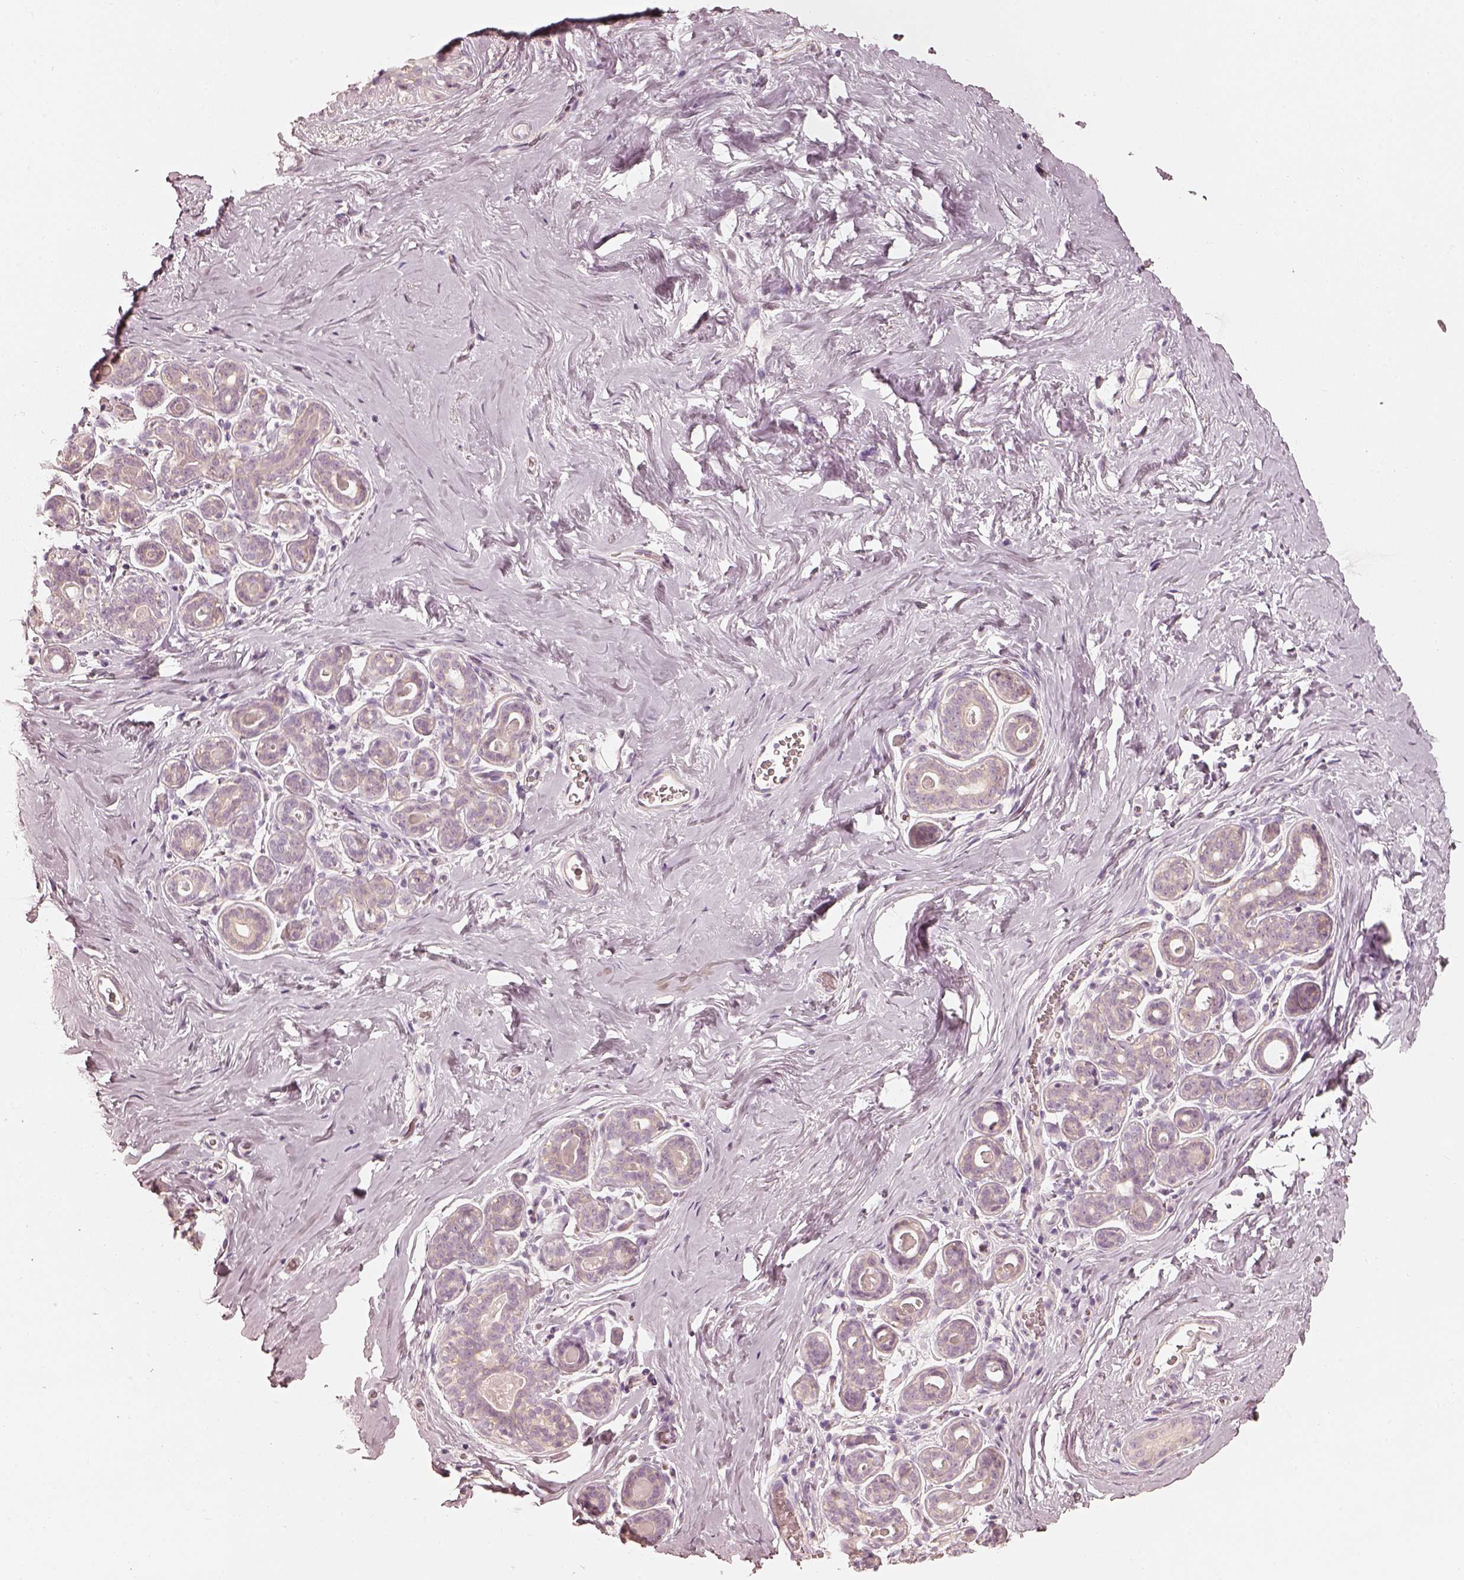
{"staining": {"intensity": "negative", "quantity": "none", "location": "none"}, "tissue": "breast", "cell_type": "Adipocytes", "image_type": "normal", "snomed": [{"axis": "morphology", "description": "Normal tissue, NOS"}, {"axis": "topography", "description": "Skin"}, {"axis": "topography", "description": "Breast"}], "caption": "This is an immunohistochemistry (IHC) image of normal human breast. There is no expression in adipocytes.", "gene": "FMNL2", "patient": {"sex": "female", "age": 43}}